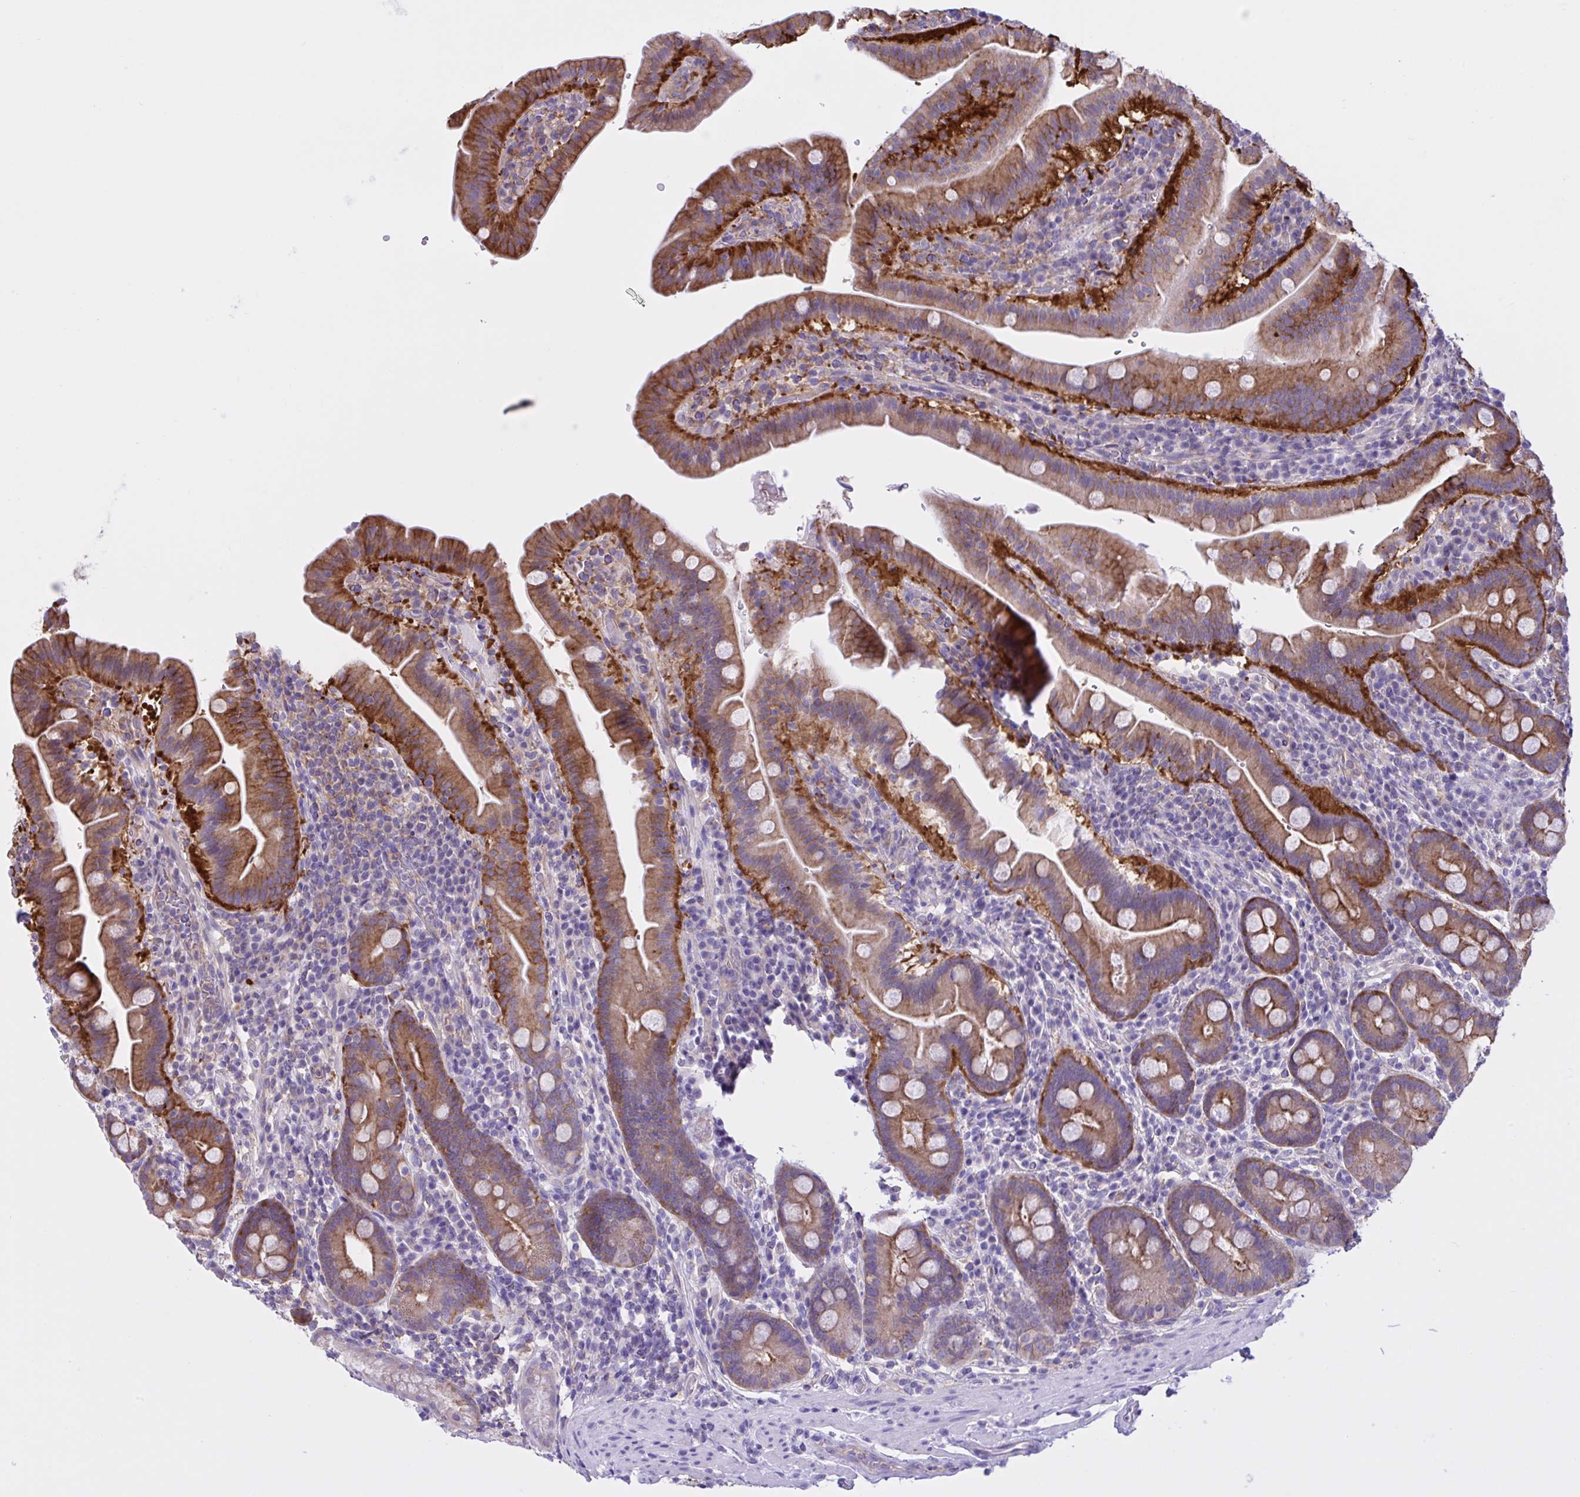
{"staining": {"intensity": "strong", "quantity": "25%-75%", "location": "cytoplasmic/membranous"}, "tissue": "small intestine", "cell_type": "Glandular cells", "image_type": "normal", "snomed": [{"axis": "morphology", "description": "Normal tissue, NOS"}, {"axis": "topography", "description": "Small intestine"}], "caption": "Immunohistochemical staining of benign human small intestine exhibits strong cytoplasmic/membranous protein staining in about 25%-75% of glandular cells. Using DAB (brown) and hematoxylin (blue) stains, captured at high magnification using brightfield microscopy.", "gene": "OR51M1", "patient": {"sex": "male", "age": 26}}